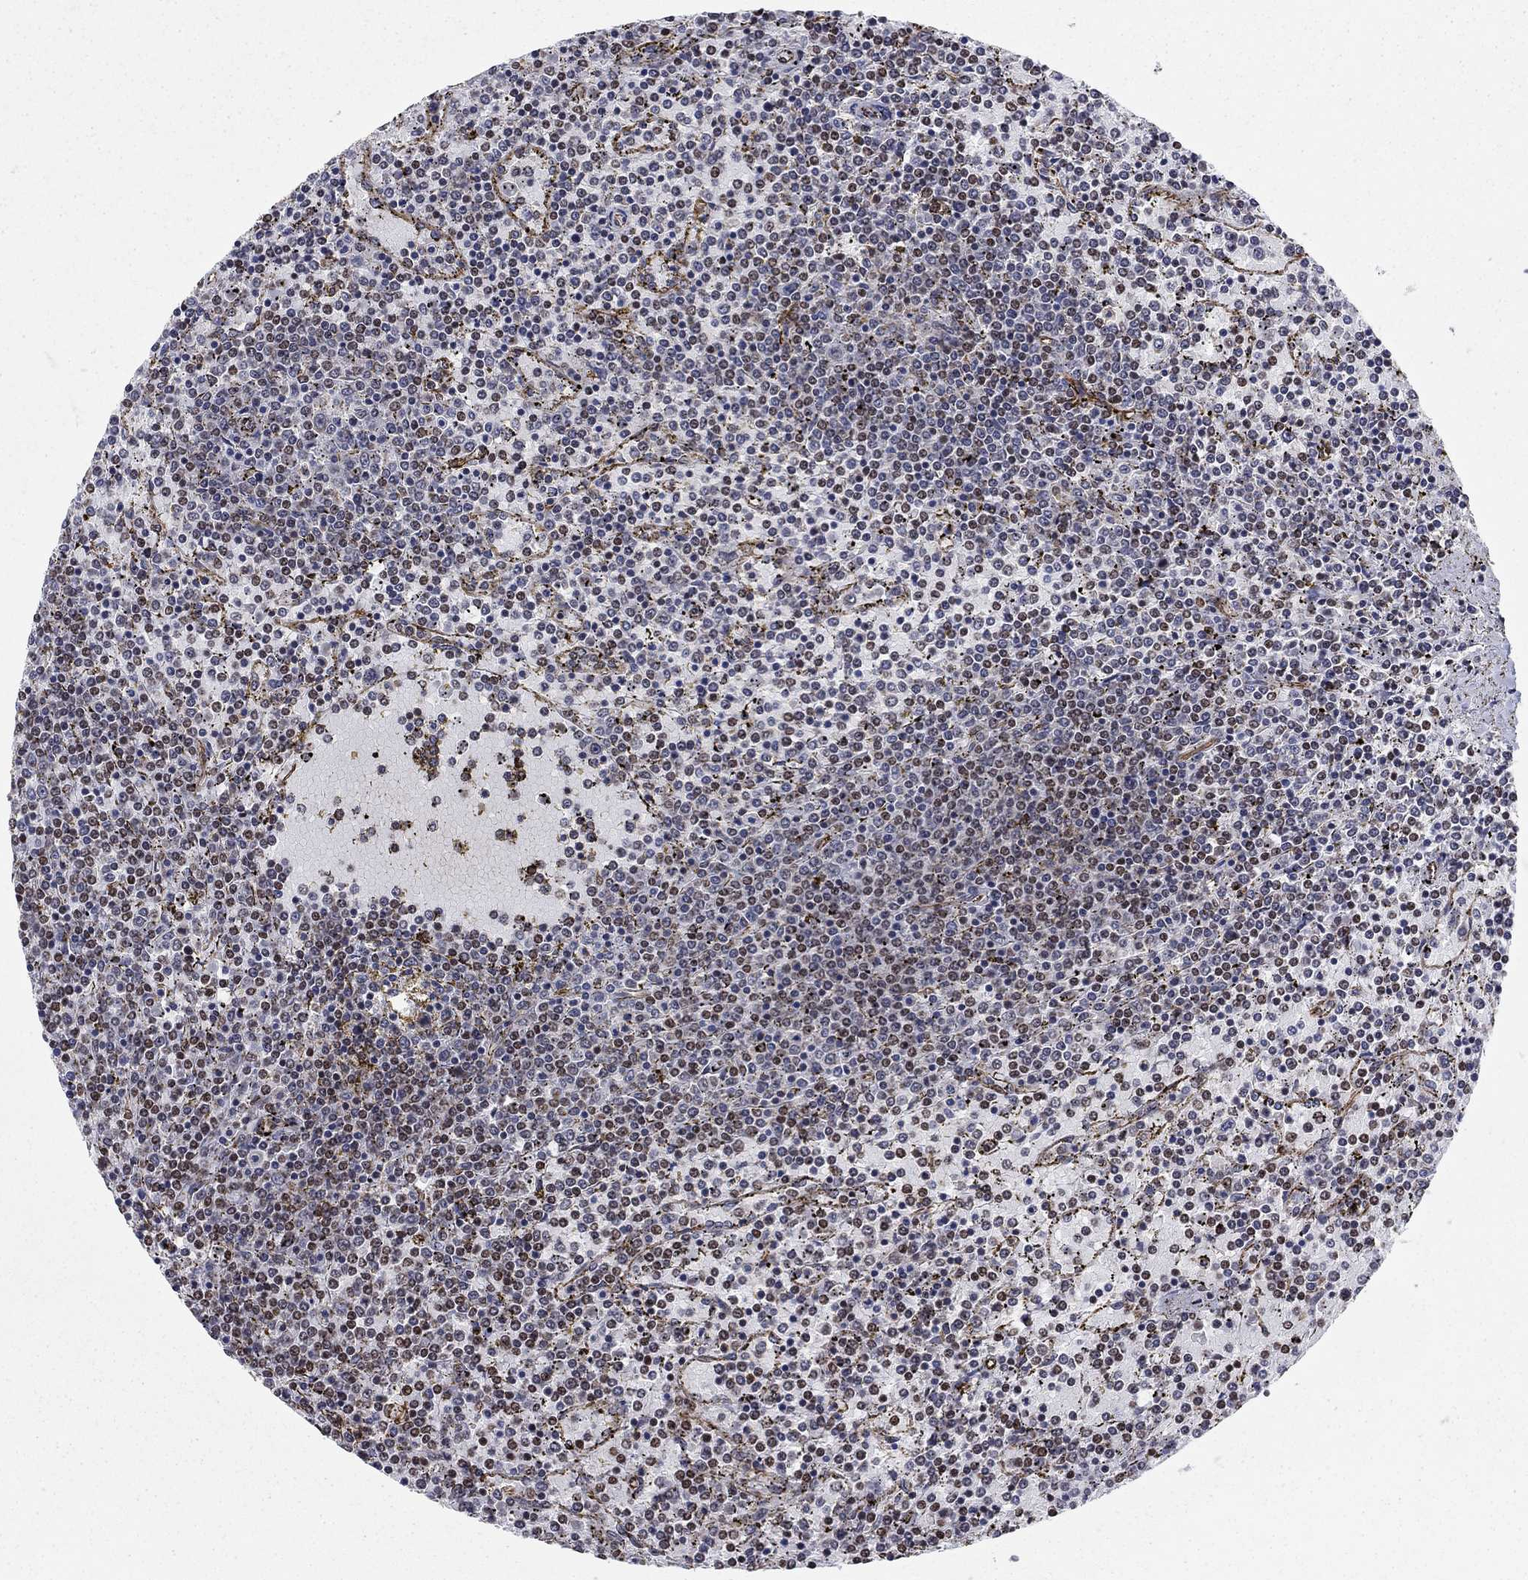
{"staining": {"intensity": "weak", "quantity": "<25%", "location": "nuclear"}, "tissue": "lymphoma", "cell_type": "Tumor cells", "image_type": "cancer", "snomed": [{"axis": "morphology", "description": "Malignant lymphoma, non-Hodgkin's type, Low grade"}, {"axis": "topography", "description": "Spleen"}], "caption": "Immunohistochemistry (IHC) of human low-grade malignant lymphoma, non-Hodgkin's type exhibits no expression in tumor cells. (Brightfield microscopy of DAB IHC at high magnification).", "gene": "N4BP2", "patient": {"sex": "female", "age": 77}}